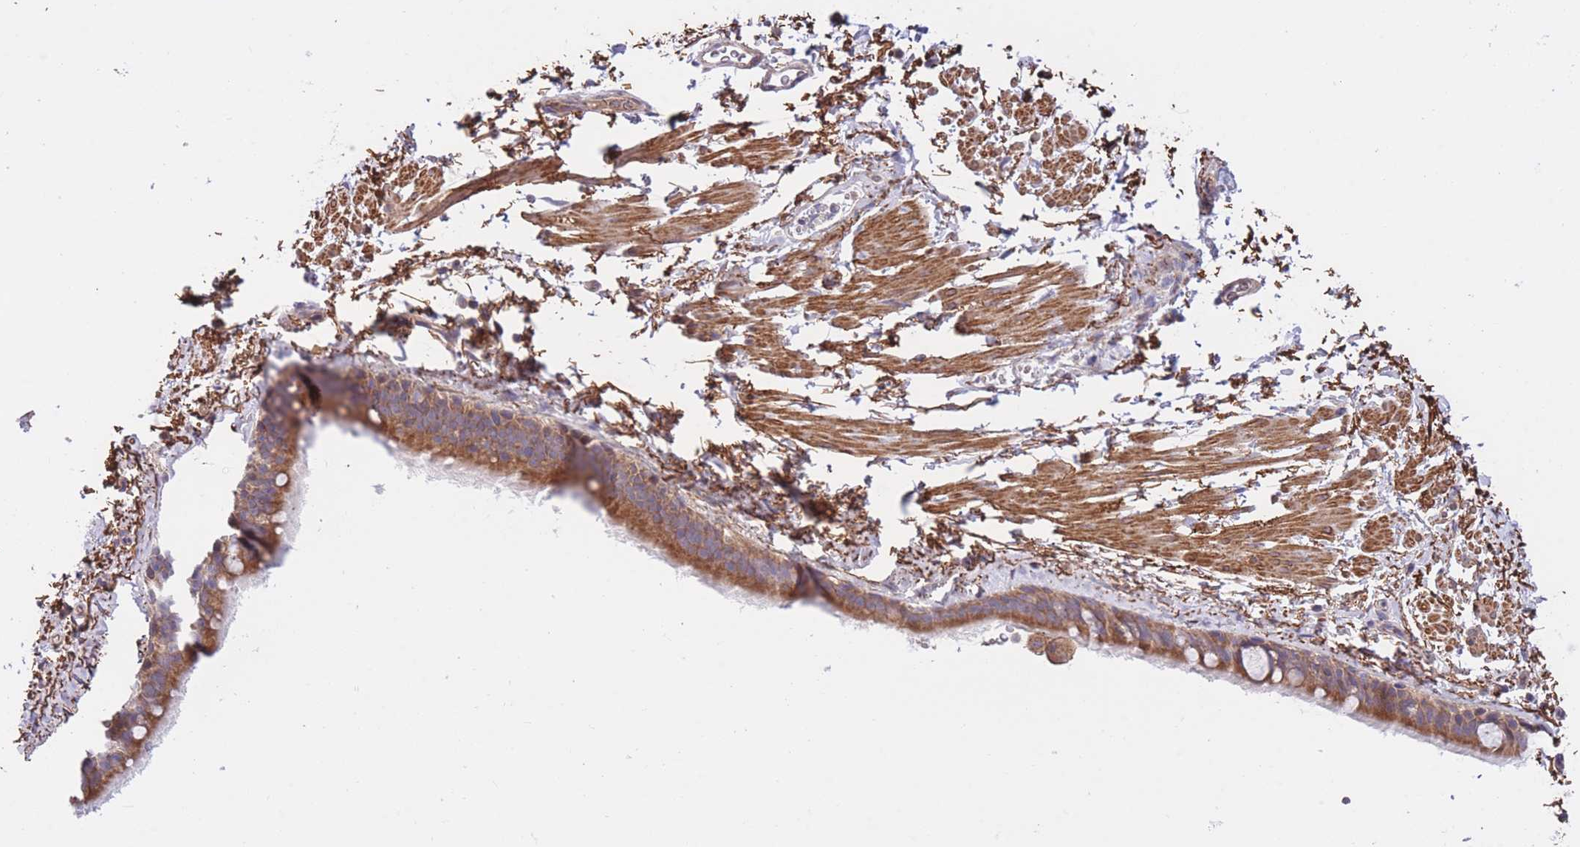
{"staining": {"intensity": "moderate", "quantity": ">75%", "location": "cytoplasmic/membranous"}, "tissue": "bronchus", "cell_type": "Respiratory epithelial cells", "image_type": "normal", "snomed": [{"axis": "morphology", "description": "Normal tissue, NOS"}, {"axis": "topography", "description": "Lymph node"}, {"axis": "topography", "description": "Cartilage tissue"}, {"axis": "topography", "description": "Bronchus"}], "caption": "The micrograph demonstrates staining of unremarkable bronchus, revealing moderate cytoplasmic/membranous protein positivity (brown color) within respiratory epithelial cells.", "gene": "ATP13A2", "patient": {"sex": "female", "age": 70}}